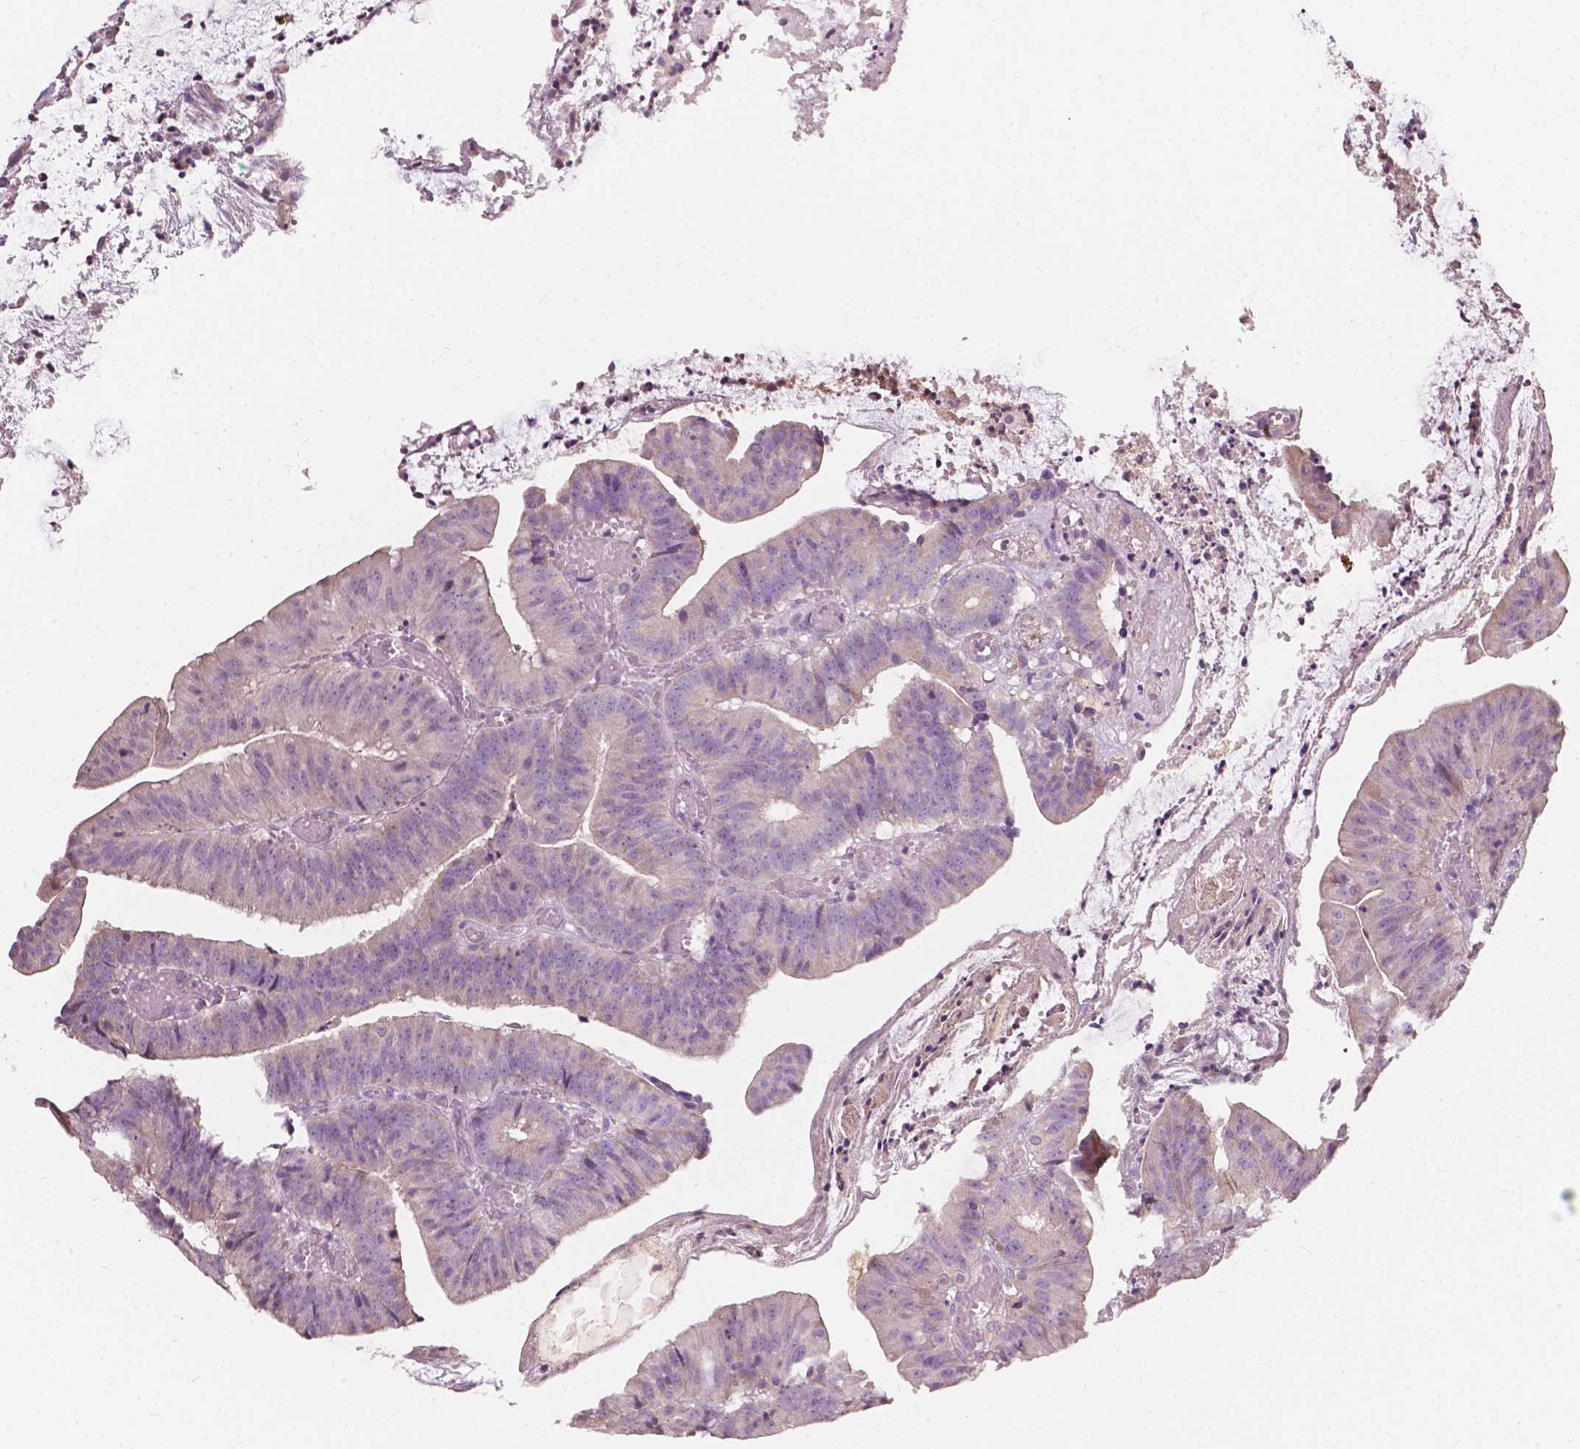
{"staining": {"intensity": "weak", "quantity": "<25%", "location": "cytoplasmic/membranous"}, "tissue": "colorectal cancer", "cell_type": "Tumor cells", "image_type": "cancer", "snomed": [{"axis": "morphology", "description": "Adenocarcinoma, NOS"}, {"axis": "topography", "description": "Colon"}], "caption": "This is an IHC histopathology image of colorectal cancer. There is no expression in tumor cells.", "gene": "NDUFA10", "patient": {"sex": "female", "age": 78}}